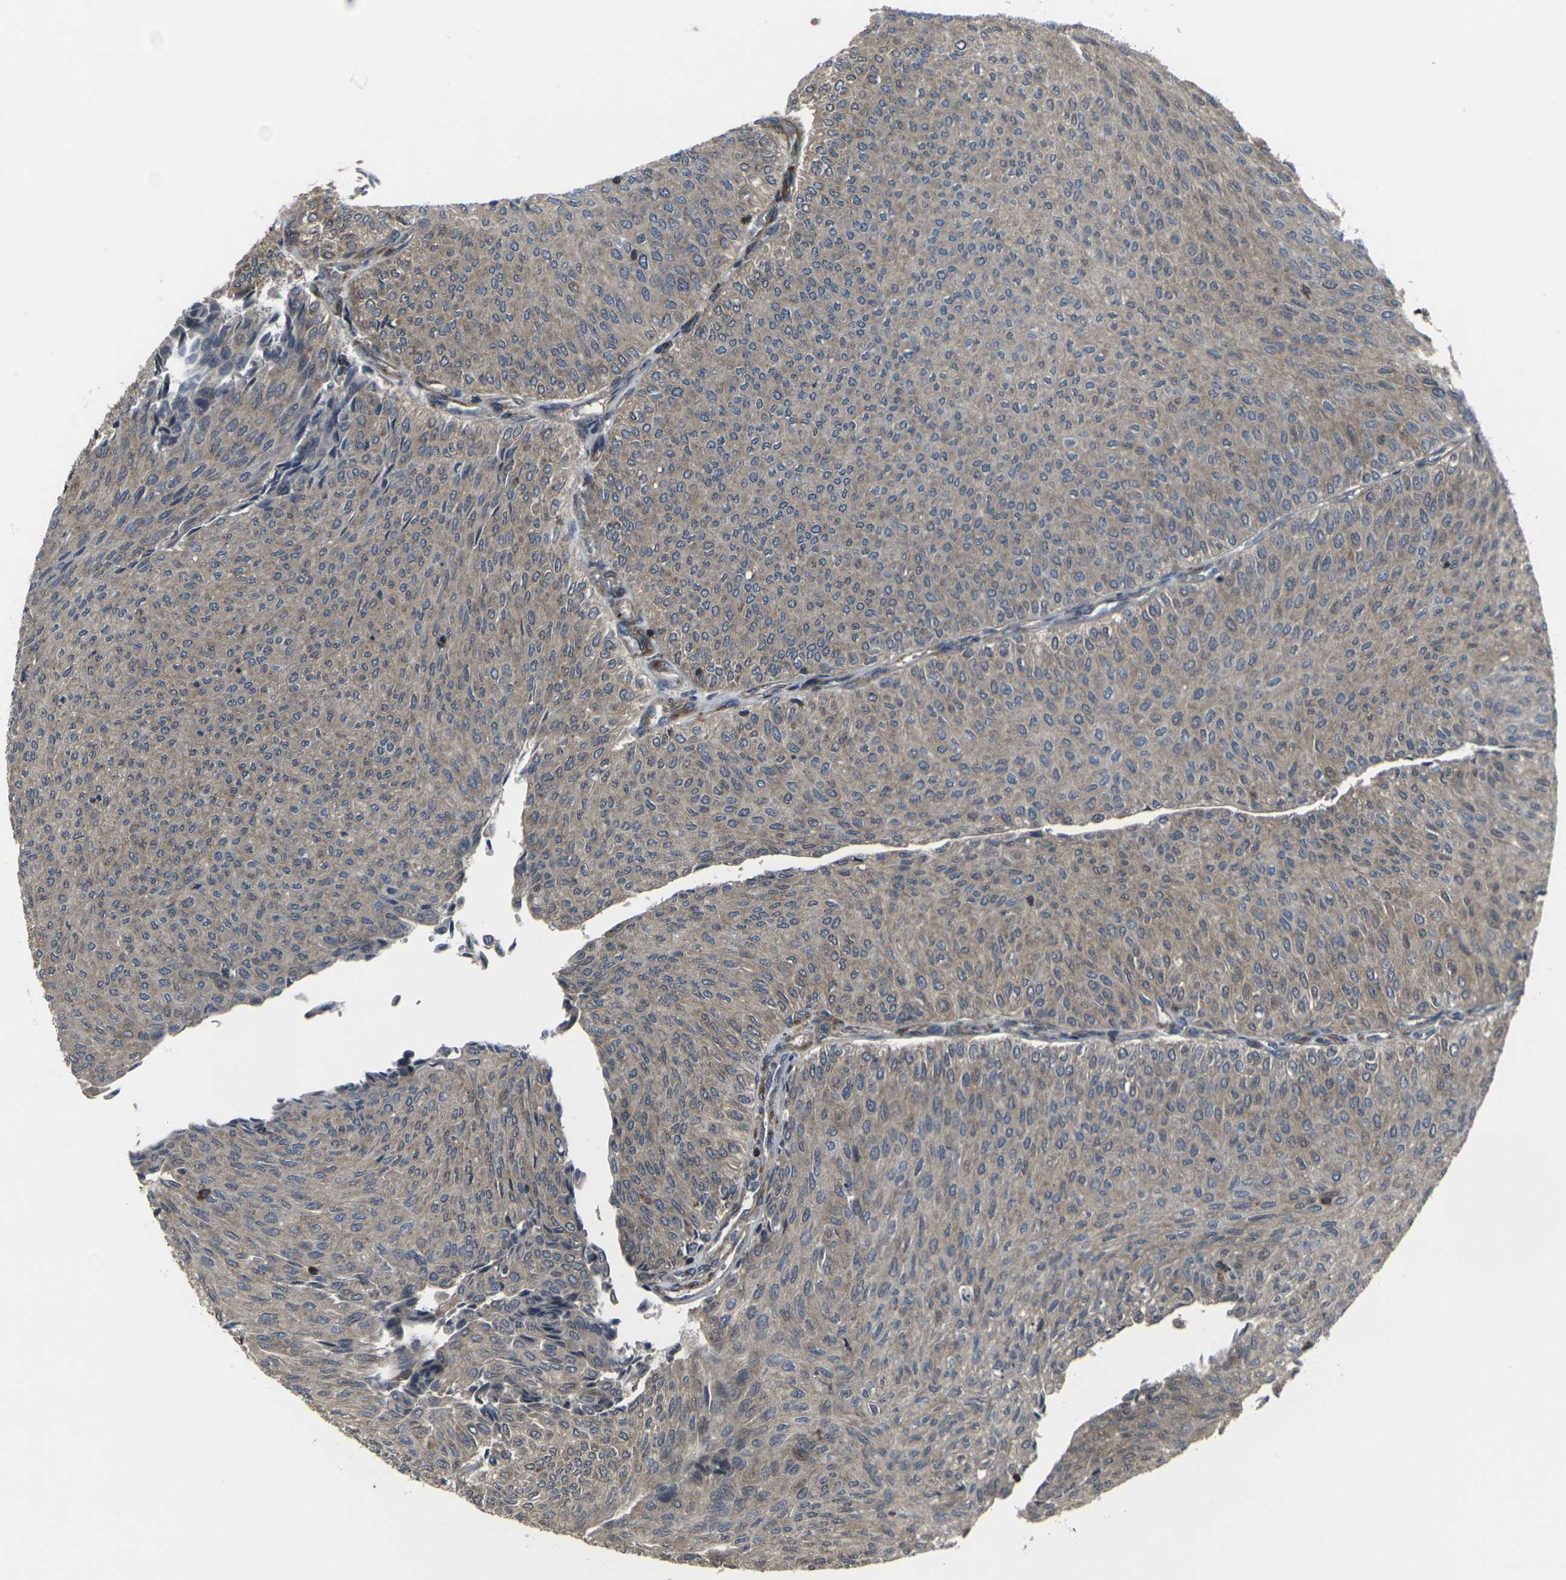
{"staining": {"intensity": "moderate", "quantity": ">75%", "location": "cytoplasmic/membranous"}, "tissue": "urothelial cancer", "cell_type": "Tumor cells", "image_type": "cancer", "snomed": [{"axis": "morphology", "description": "Urothelial carcinoma, Low grade"}, {"axis": "topography", "description": "Urinary bladder"}], "caption": "A brown stain labels moderate cytoplasmic/membranous positivity of a protein in low-grade urothelial carcinoma tumor cells. The protein is stained brown, and the nuclei are stained in blue (DAB IHC with brightfield microscopy, high magnification).", "gene": "PRKACB", "patient": {"sex": "male", "age": 78}}